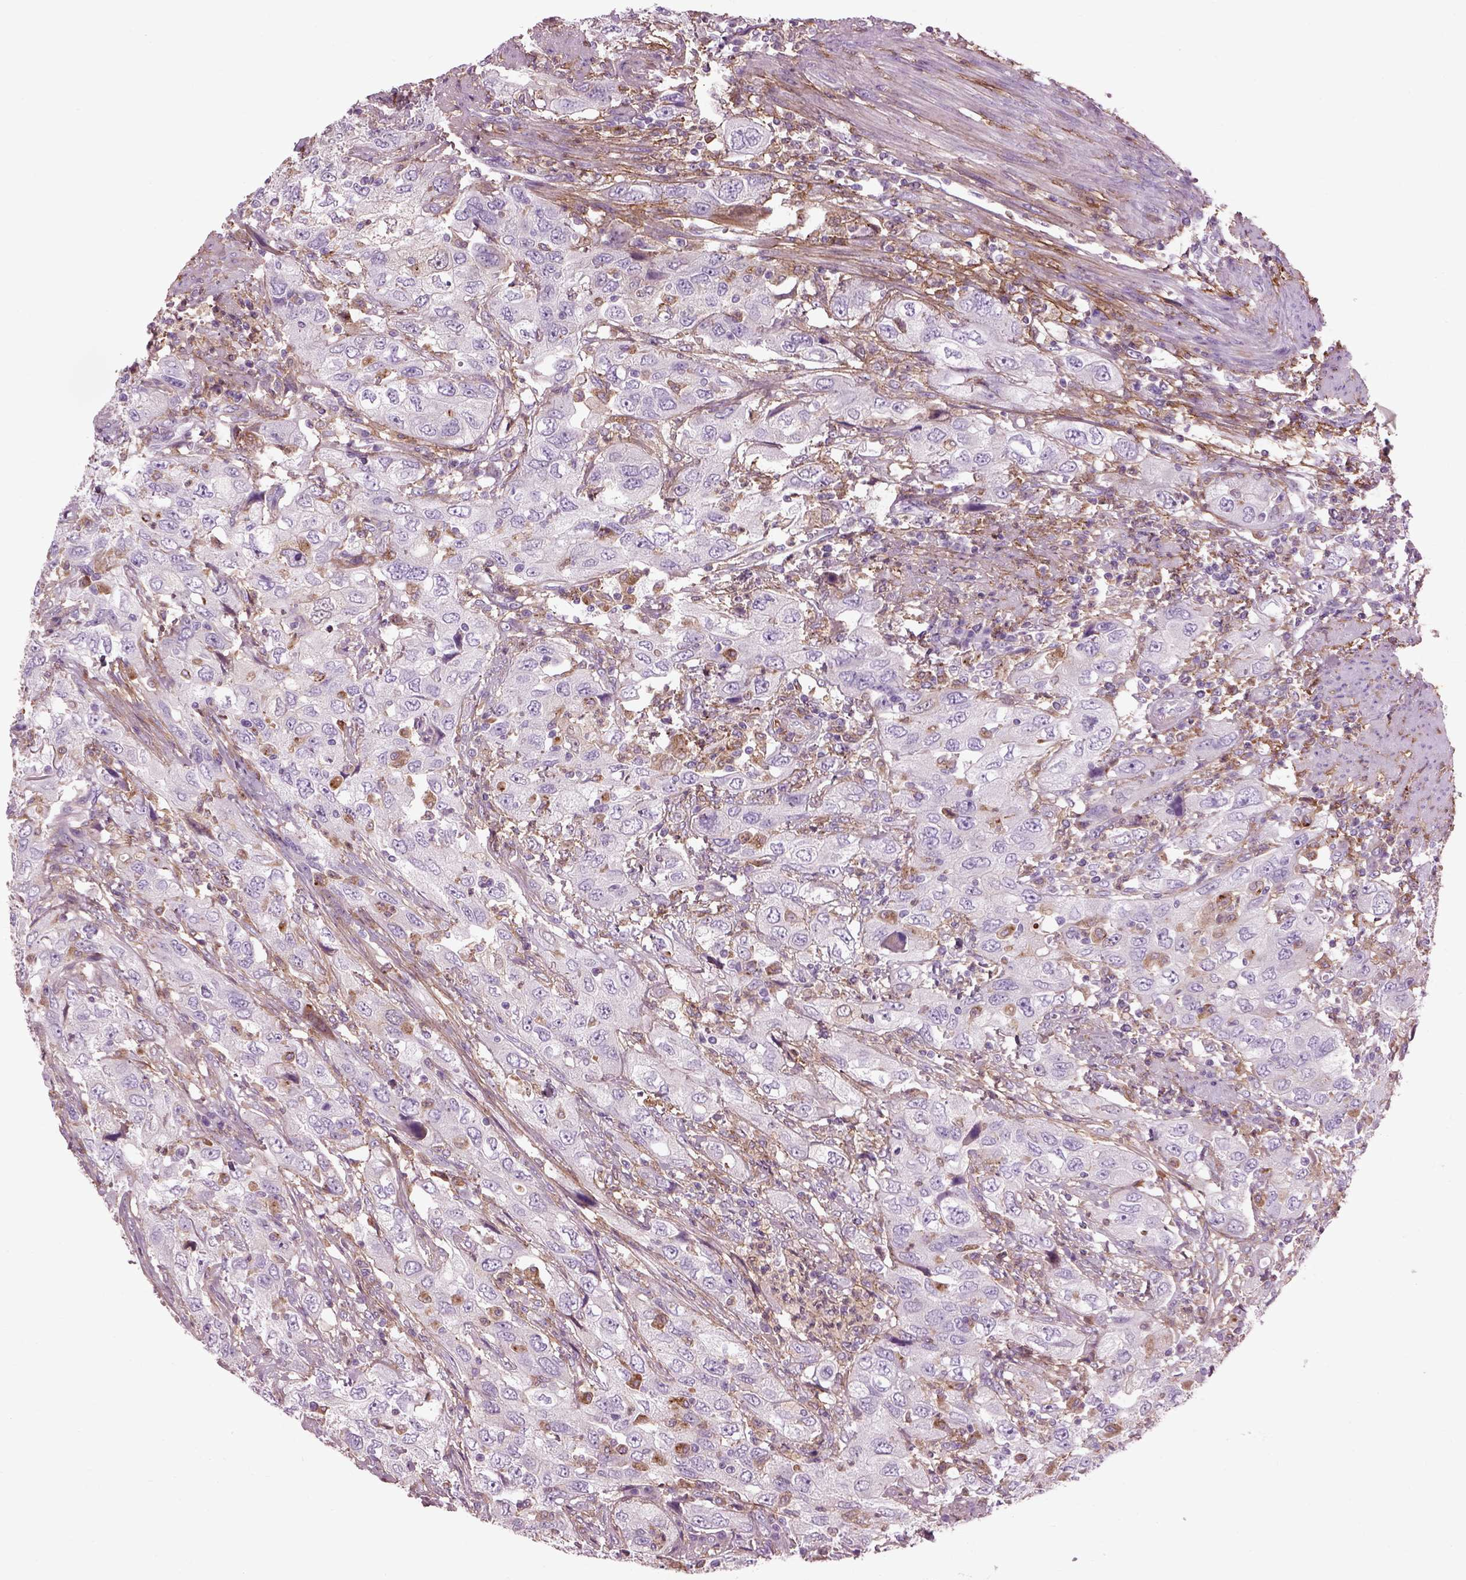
{"staining": {"intensity": "moderate", "quantity": "<25%", "location": "cytoplasmic/membranous"}, "tissue": "urothelial cancer", "cell_type": "Tumor cells", "image_type": "cancer", "snomed": [{"axis": "morphology", "description": "Urothelial carcinoma, High grade"}, {"axis": "topography", "description": "Urinary bladder"}], "caption": "Protein expression by immunohistochemistry exhibits moderate cytoplasmic/membranous expression in about <25% of tumor cells in urothelial cancer. (DAB (3,3'-diaminobenzidine) IHC with brightfield microscopy, high magnification).", "gene": "EMILIN2", "patient": {"sex": "male", "age": 76}}